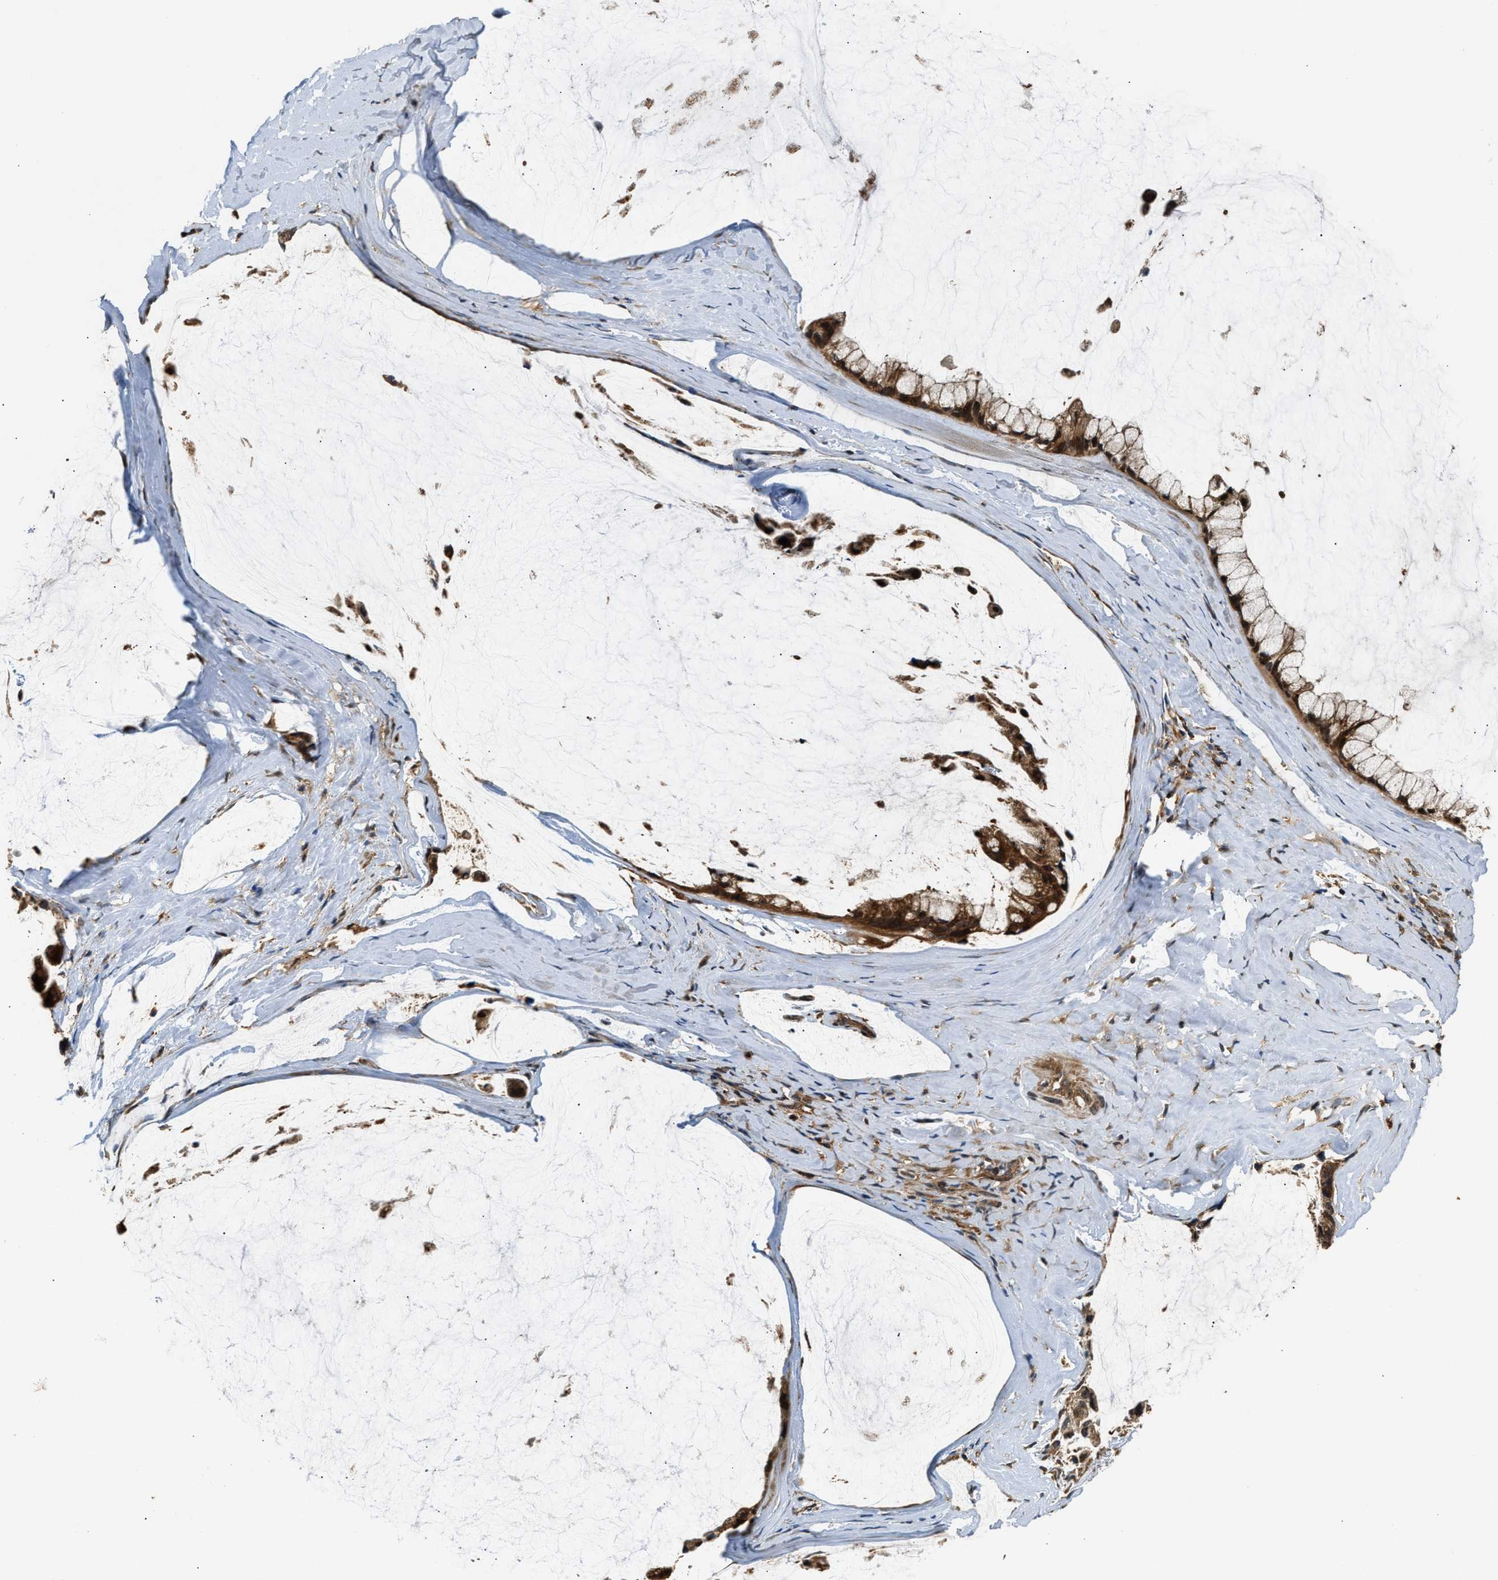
{"staining": {"intensity": "moderate", "quantity": ">75%", "location": "cytoplasmic/membranous"}, "tissue": "ovarian cancer", "cell_type": "Tumor cells", "image_type": "cancer", "snomed": [{"axis": "morphology", "description": "Cystadenocarcinoma, mucinous, NOS"}, {"axis": "topography", "description": "Ovary"}], "caption": "Human mucinous cystadenocarcinoma (ovarian) stained with a protein marker displays moderate staining in tumor cells.", "gene": "SNX5", "patient": {"sex": "female", "age": 39}}